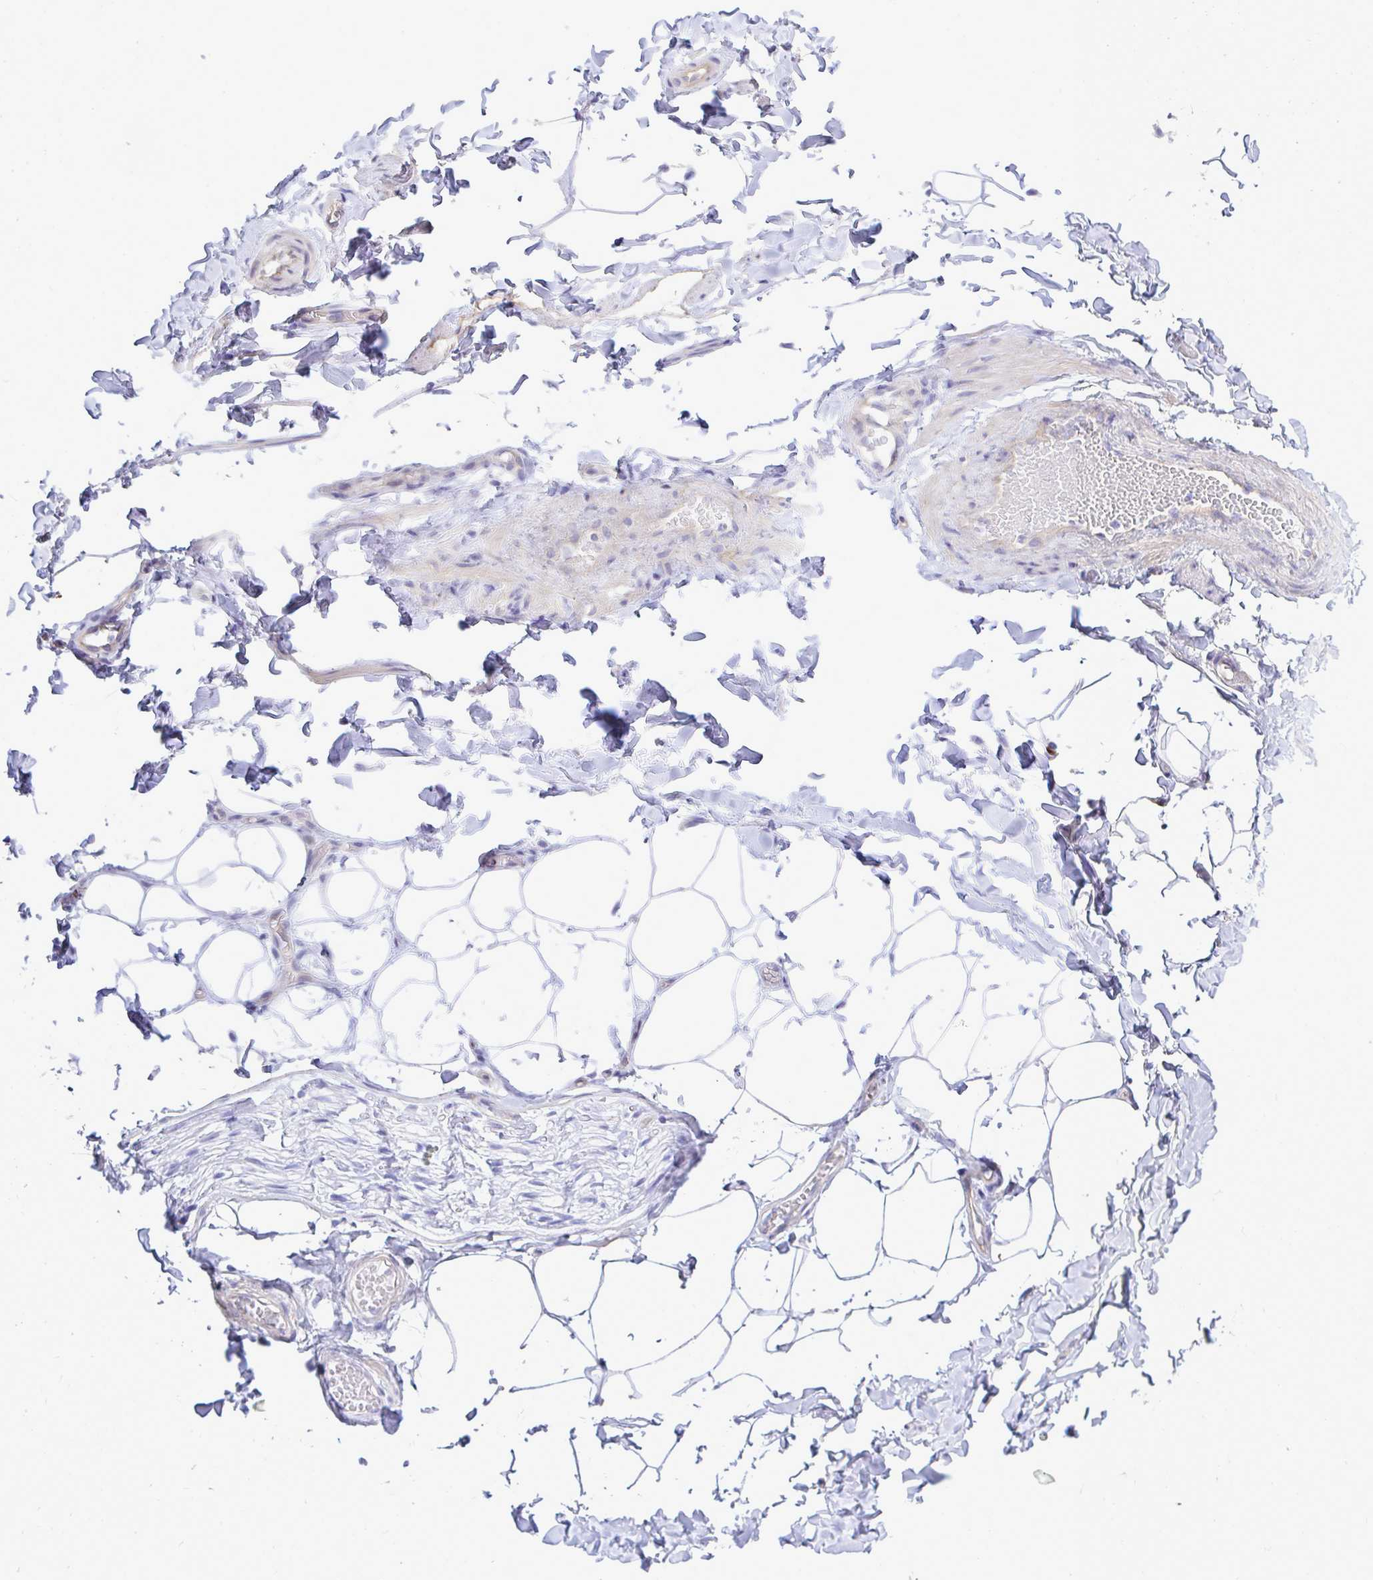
{"staining": {"intensity": "negative", "quantity": "none", "location": "none"}, "tissue": "adipose tissue", "cell_type": "Adipocytes", "image_type": "normal", "snomed": [{"axis": "morphology", "description": "Normal tissue, NOS"}, {"axis": "topography", "description": "Soft tissue"}, {"axis": "topography", "description": "Adipose tissue"}, {"axis": "topography", "description": "Vascular tissue"}, {"axis": "topography", "description": "Peripheral nerve tissue"}], "caption": "This is a photomicrograph of immunohistochemistry (IHC) staining of normal adipose tissue, which shows no positivity in adipocytes.", "gene": "SLC25A51", "patient": {"sex": "male", "age": 29}}